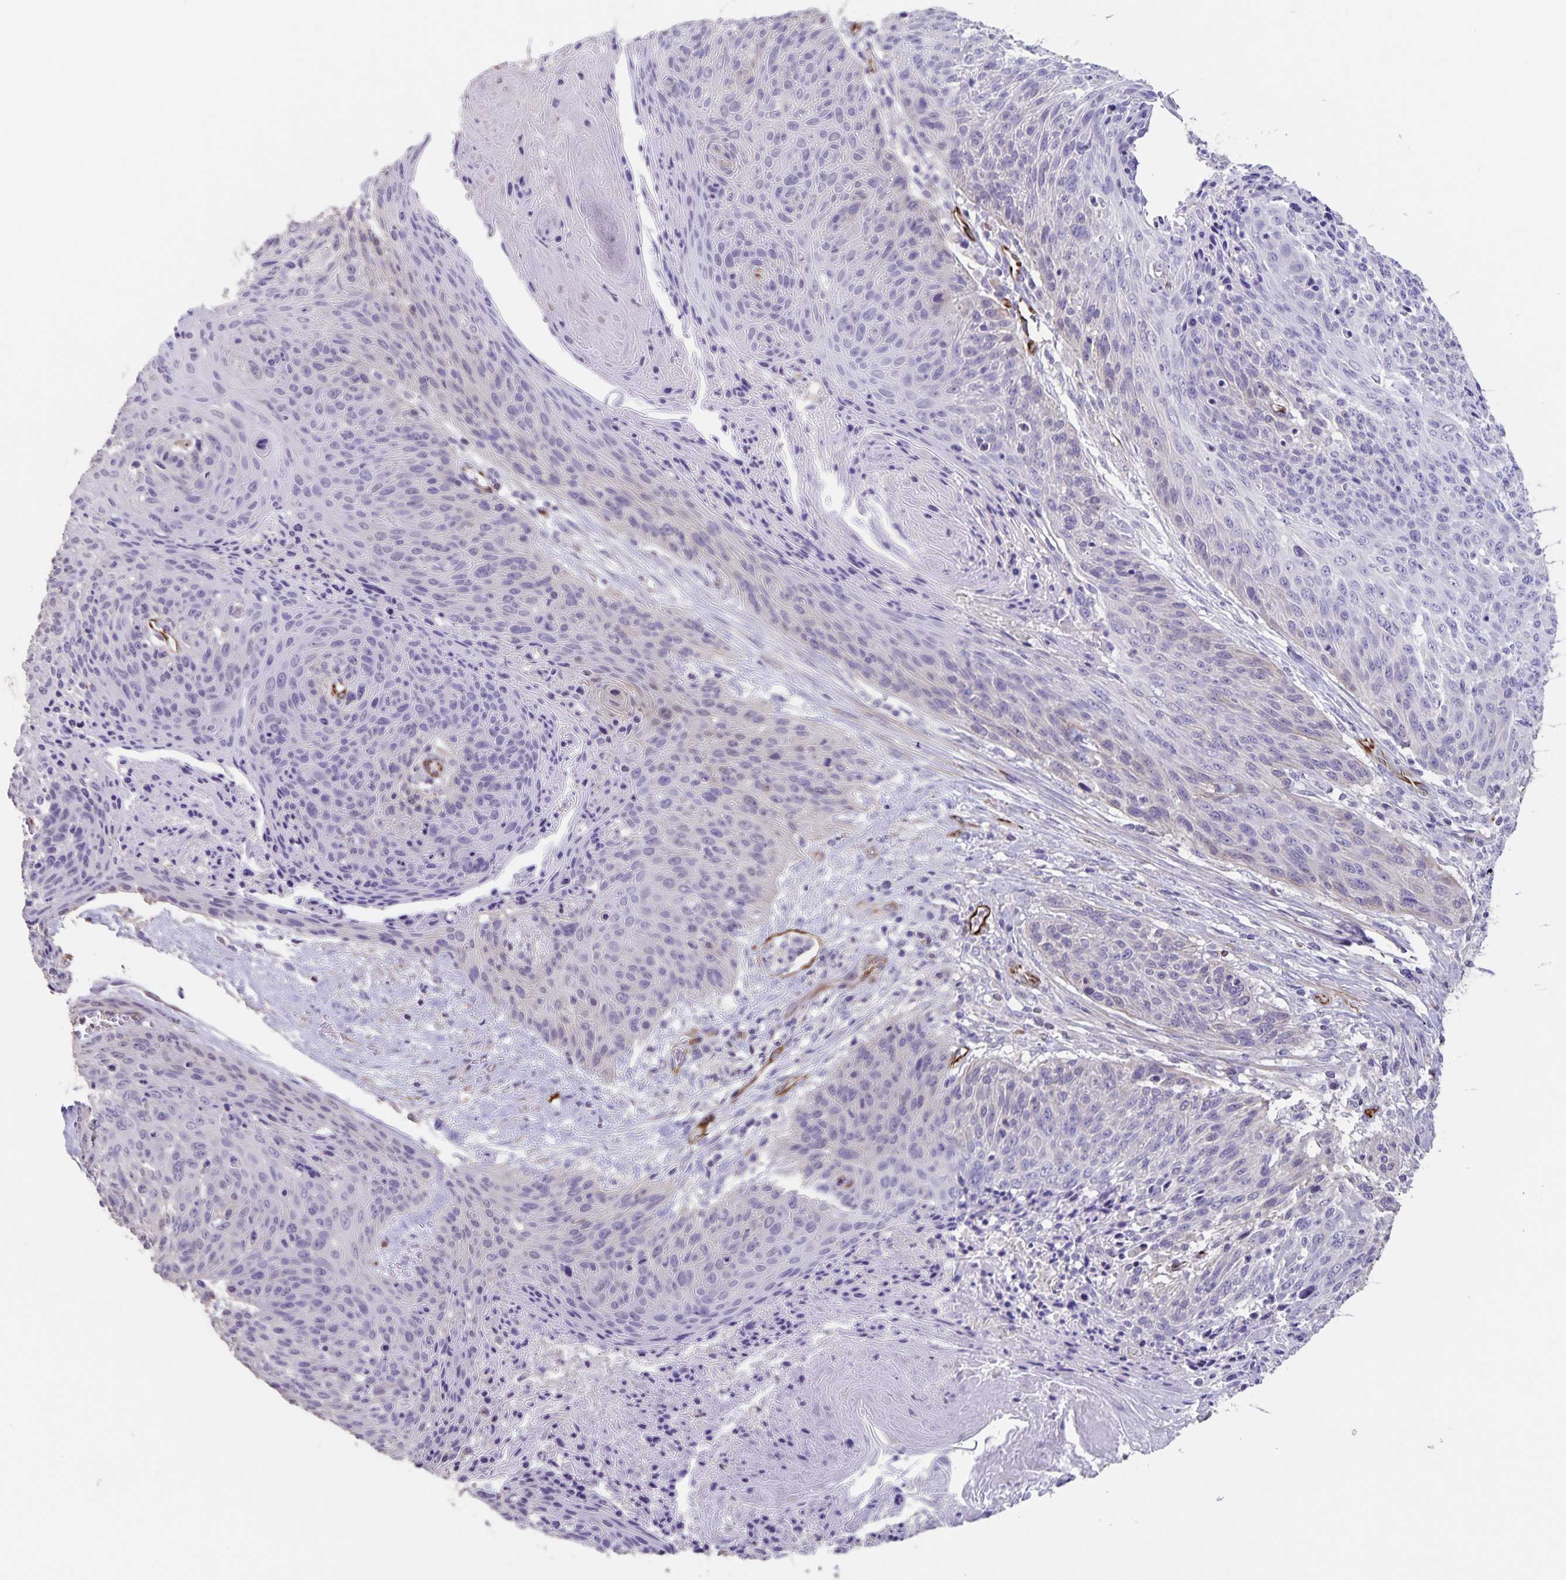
{"staining": {"intensity": "negative", "quantity": "none", "location": "none"}, "tissue": "cervical cancer", "cell_type": "Tumor cells", "image_type": "cancer", "snomed": [{"axis": "morphology", "description": "Squamous cell carcinoma, NOS"}, {"axis": "topography", "description": "Cervix"}], "caption": "There is no significant expression in tumor cells of cervical squamous cell carcinoma. Brightfield microscopy of immunohistochemistry stained with DAB (3,3'-diaminobenzidine) (brown) and hematoxylin (blue), captured at high magnification.", "gene": "SYNM", "patient": {"sex": "female", "age": 45}}